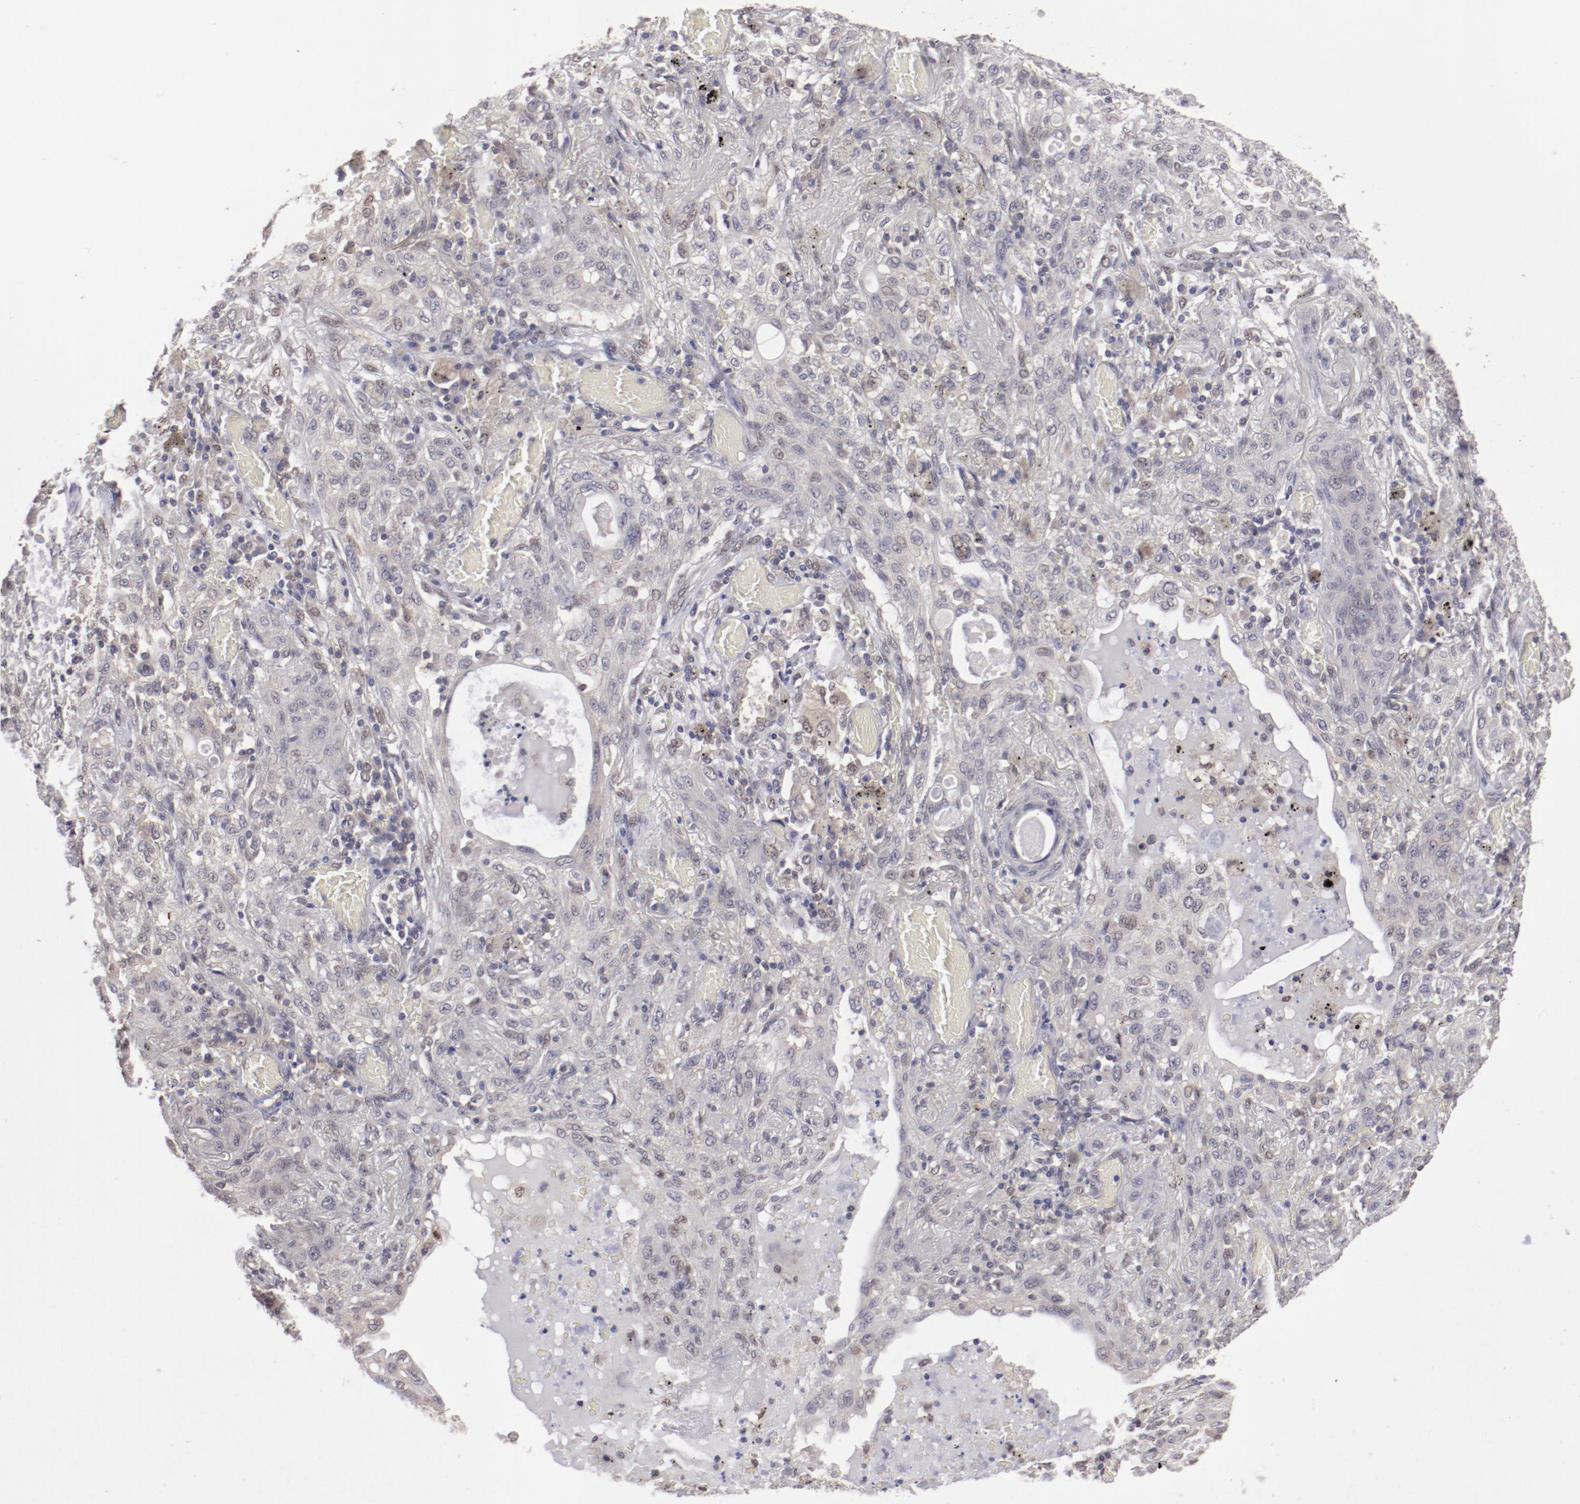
{"staining": {"intensity": "weak", "quantity": "<25%", "location": "nuclear"}, "tissue": "lung cancer", "cell_type": "Tumor cells", "image_type": "cancer", "snomed": [{"axis": "morphology", "description": "Squamous cell carcinoma, NOS"}, {"axis": "topography", "description": "Lung"}], "caption": "Micrograph shows no significant protein positivity in tumor cells of squamous cell carcinoma (lung).", "gene": "ARNT", "patient": {"sex": "female", "age": 47}}